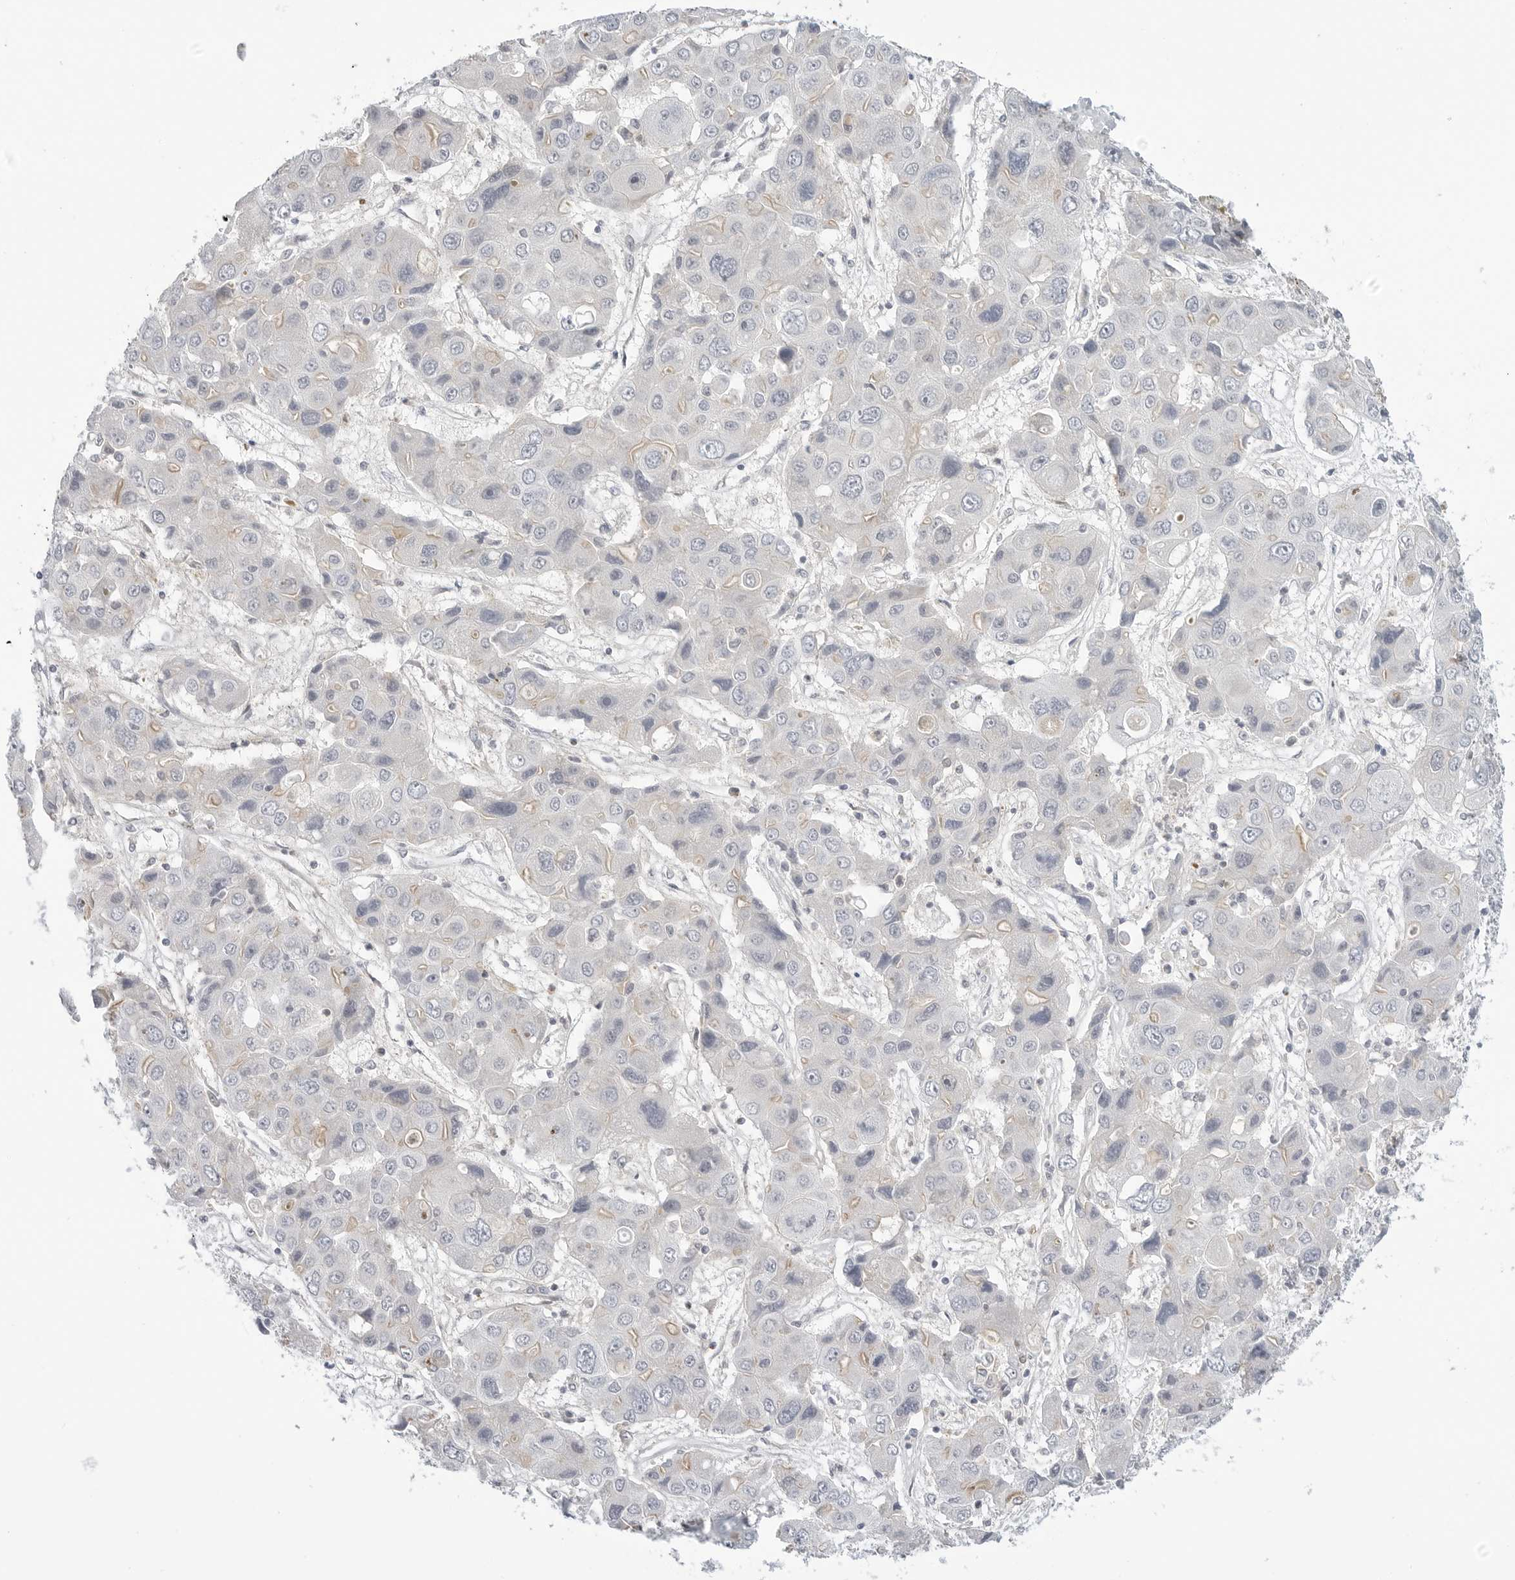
{"staining": {"intensity": "negative", "quantity": "none", "location": "none"}, "tissue": "liver cancer", "cell_type": "Tumor cells", "image_type": "cancer", "snomed": [{"axis": "morphology", "description": "Cholangiocarcinoma"}, {"axis": "topography", "description": "Liver"}], "caption": "Image shows no protein positivity in tumor cells of cholangiocarcinoma (liver) tissue.", "gene": "STXBP3", "patient": {"sex": "male", "age": 67}}